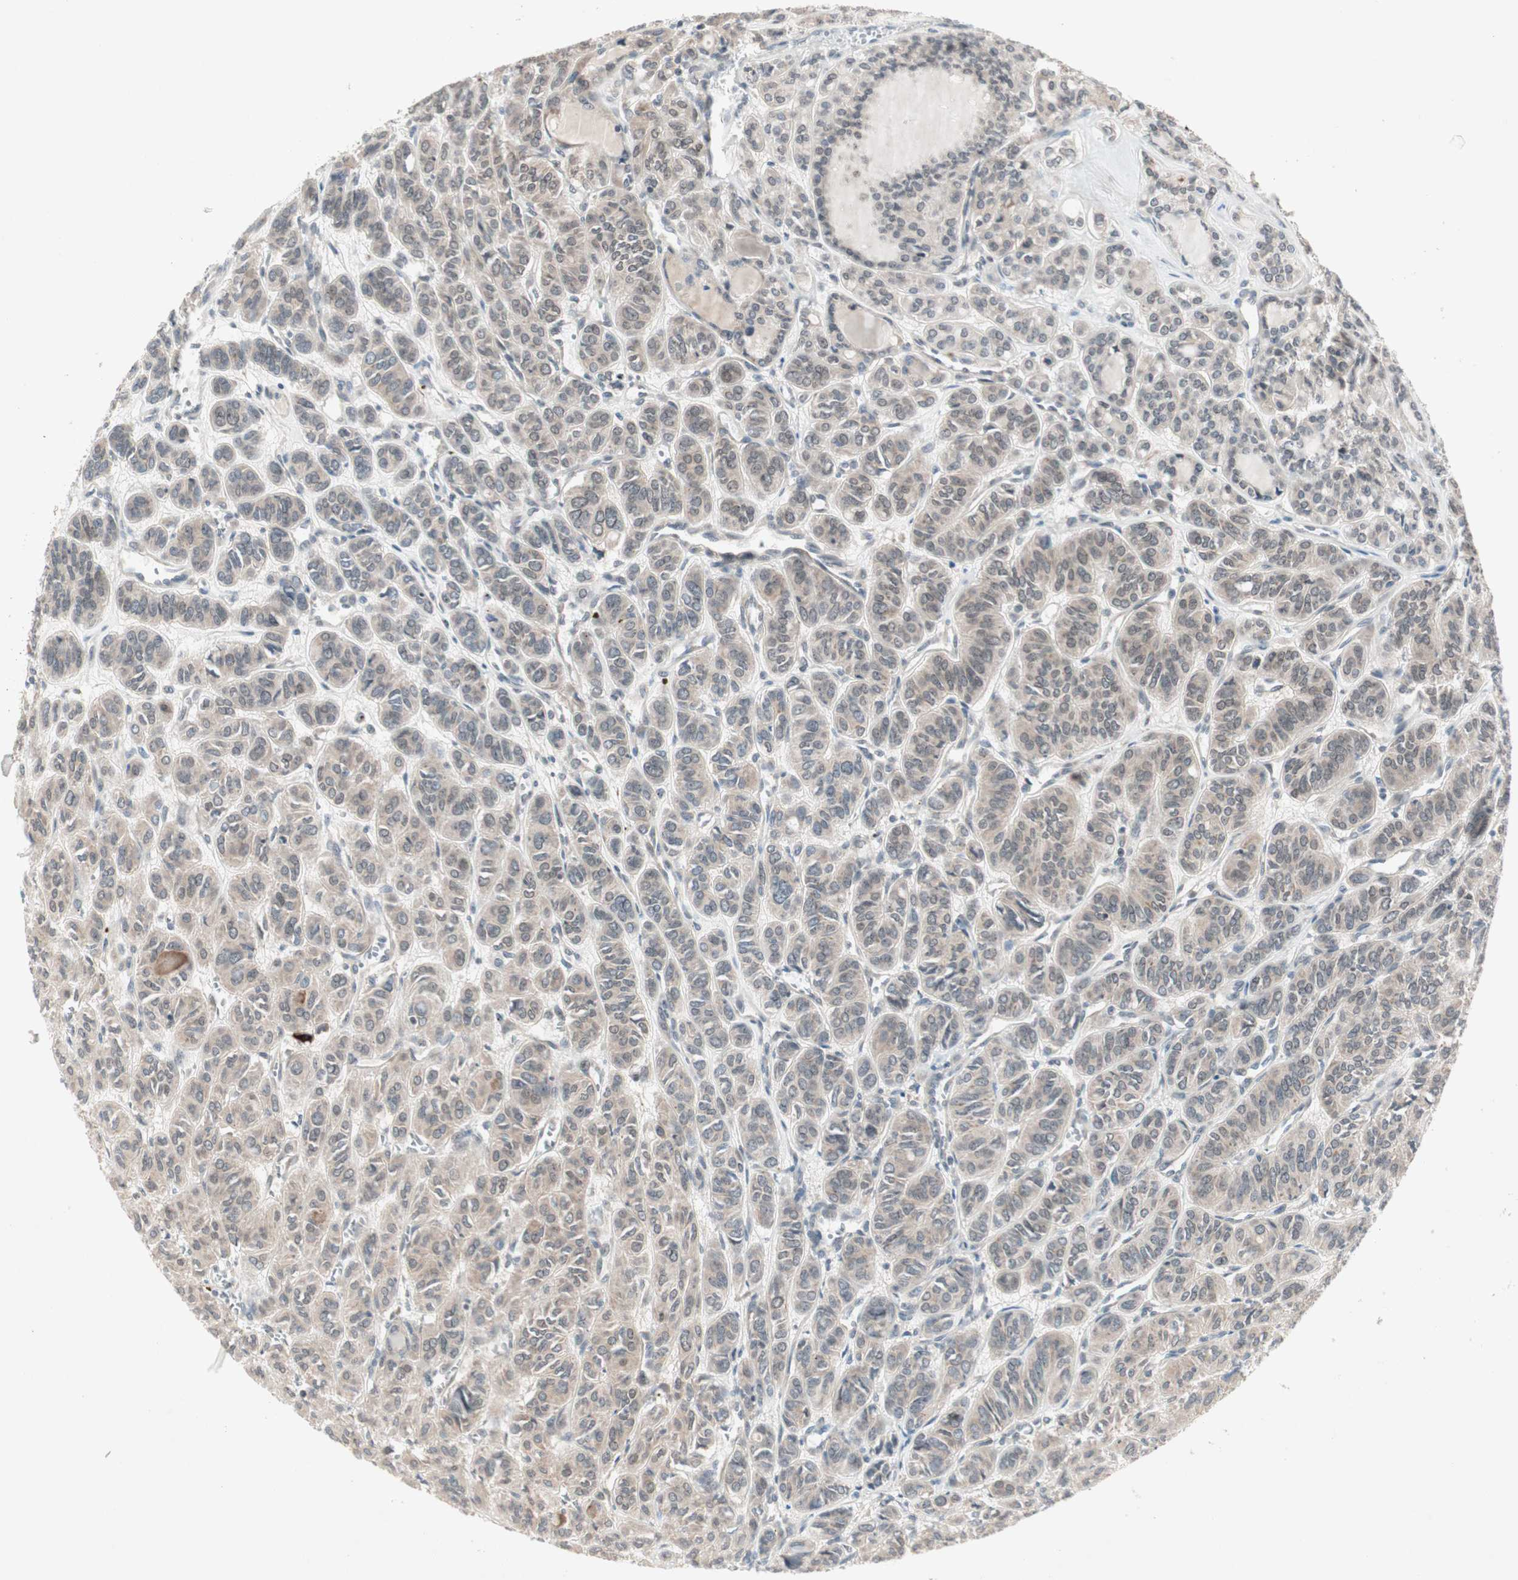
{"staining": {"intensity": "weak", "quantity": ">75%", "location": "cytoplasmic/membranous,nuclear"}, "tissue": "thyroid cancer", "cell_type": "Tumor cells", "image_type": "cancer", "snomed": [{"axis": "morphology", "description": "Follicular adenoma carcinoma, NOS"}, {"axis": "topography", "description": "Thyroid gland"}], "caption": "Thyroid cancer stained for a protein shows weak cytoplasmic/membranous and nuclear positivity in tumor cells.", "gene": "PGBD1", "patient": {"sex": "female", "age": 71}}